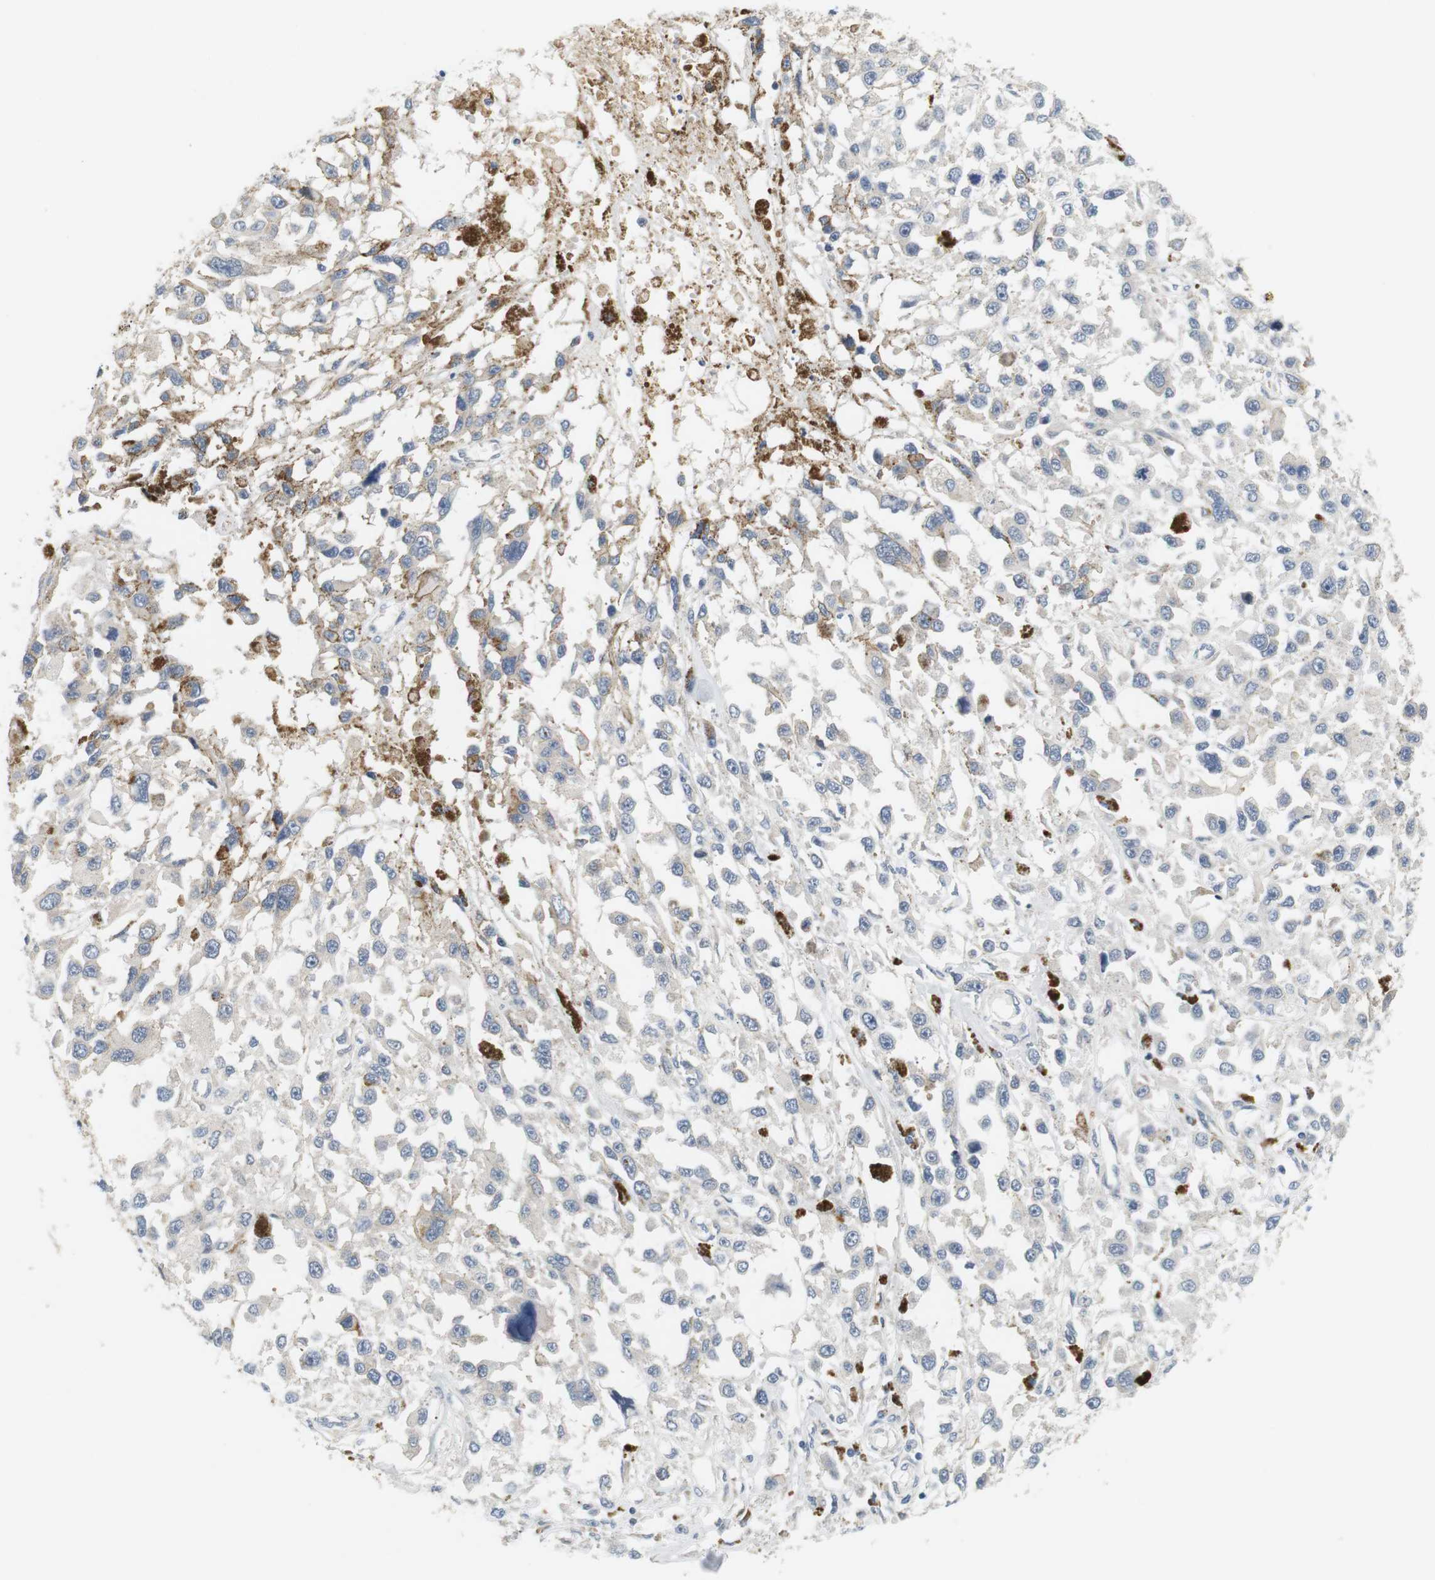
{"staining": {"intensity": "negative", "quantity": "none", "location": "none"}, "tissue": "melanoma", "cell_type": "Tumor cells", "image_type": "cancer", "snomed": [{"axis": "morphology", "description": "Malignant melanoma, Metastatic site"}, {"axis": "topography", "description": "Lymph node"}], "caption": "This is an IHC micrograph of human malignant melanoma (metastatic site). There is no positivity in tumor cells.", "gene": "EVA1C", "patient": {"sex": "male", "age": 59}}